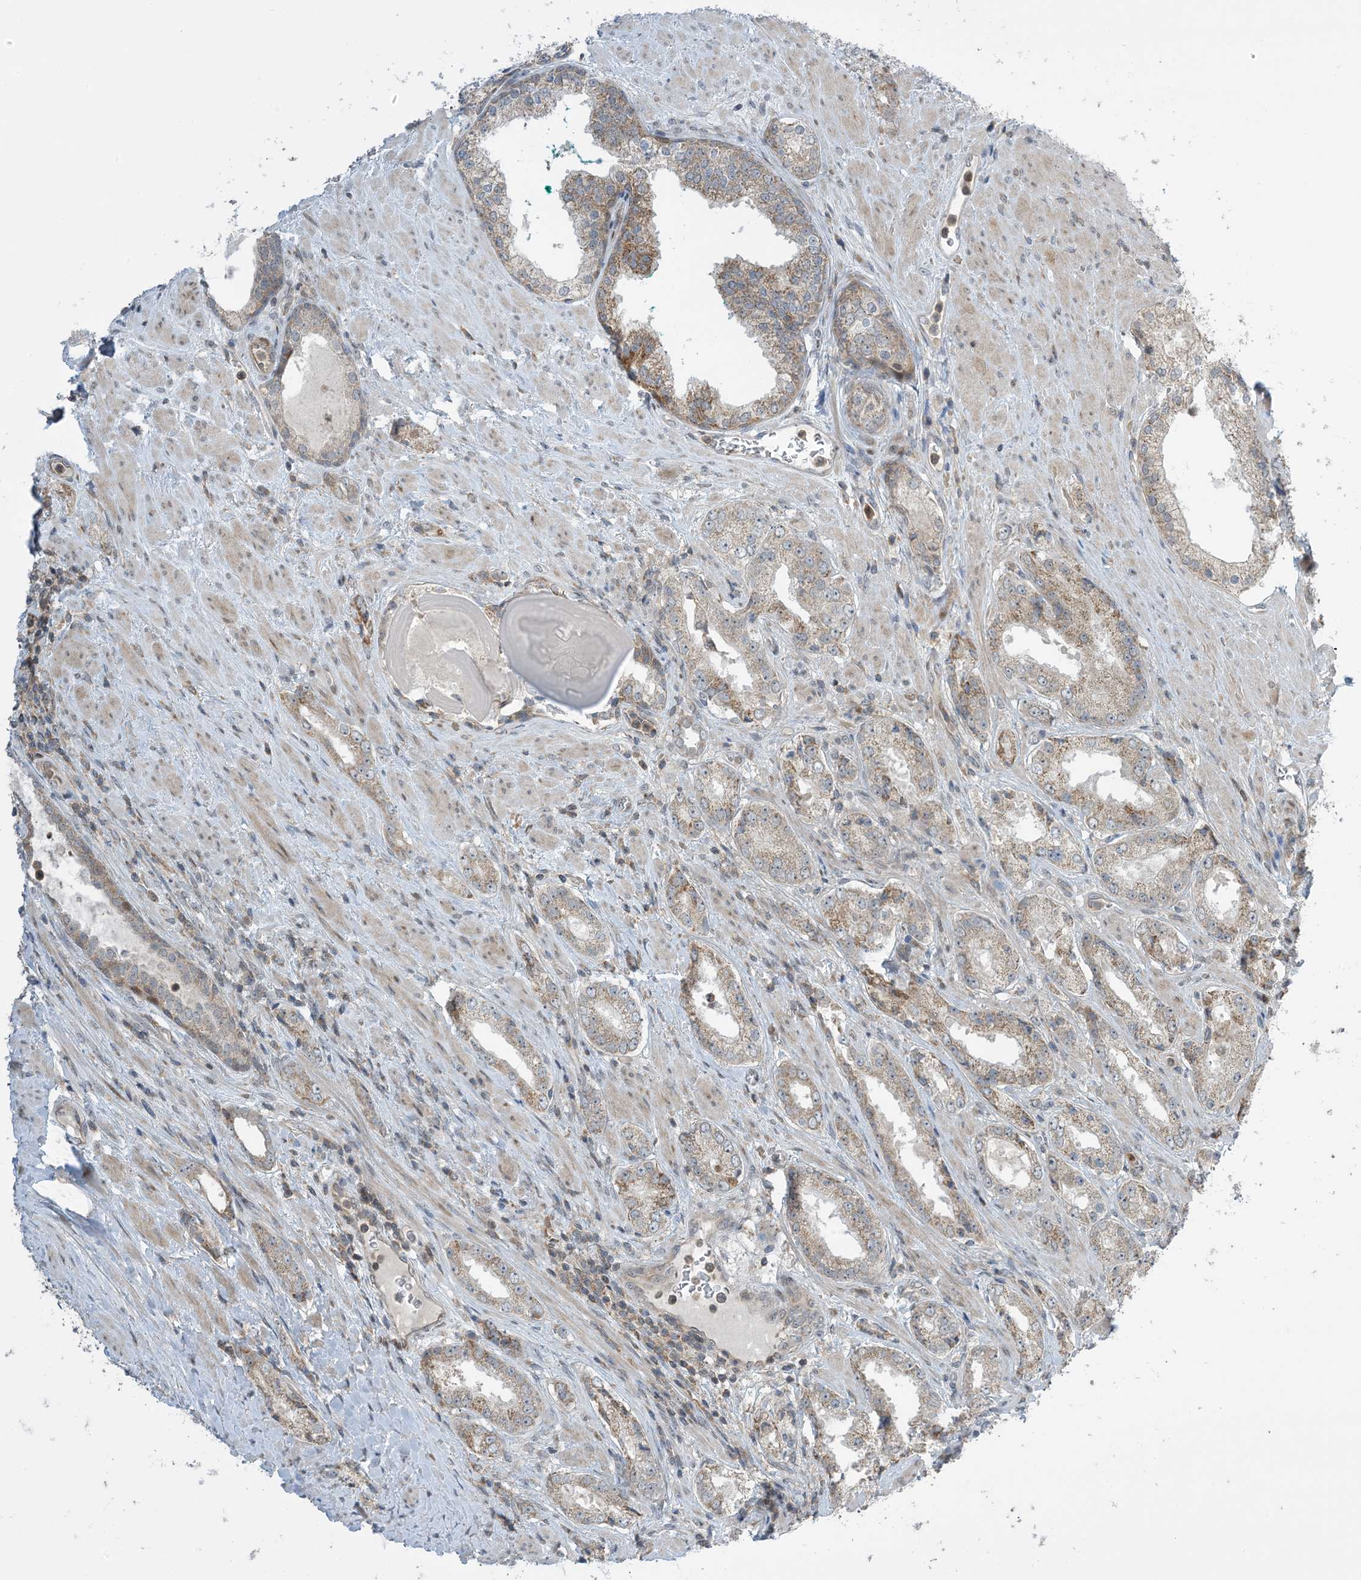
{"staining": {"intensity": "weak", "quantity": "25%-75%", "location": "cytoplasmic/membranous"}, "tissue": "prostate cancer", "cell_type": "Tumor cells", "image_type": "cancer", "snomed": [{"axis": "morphology", "description": "Adenocarcinoma, Low grade"}, {"axis": "topography", "description": "Prostate"}], "caption": "DAB (3,3'-diaminobenzidine) immunohistochemical staining of prostate cancer (adenocarcinoma (low-grade)) displays weak cytoplasmic/membranous protein staining in approximately 25%-75% of tumor cells.", "gene": "PHLDB2", "patient": {"sex": "male", "age": 67}}